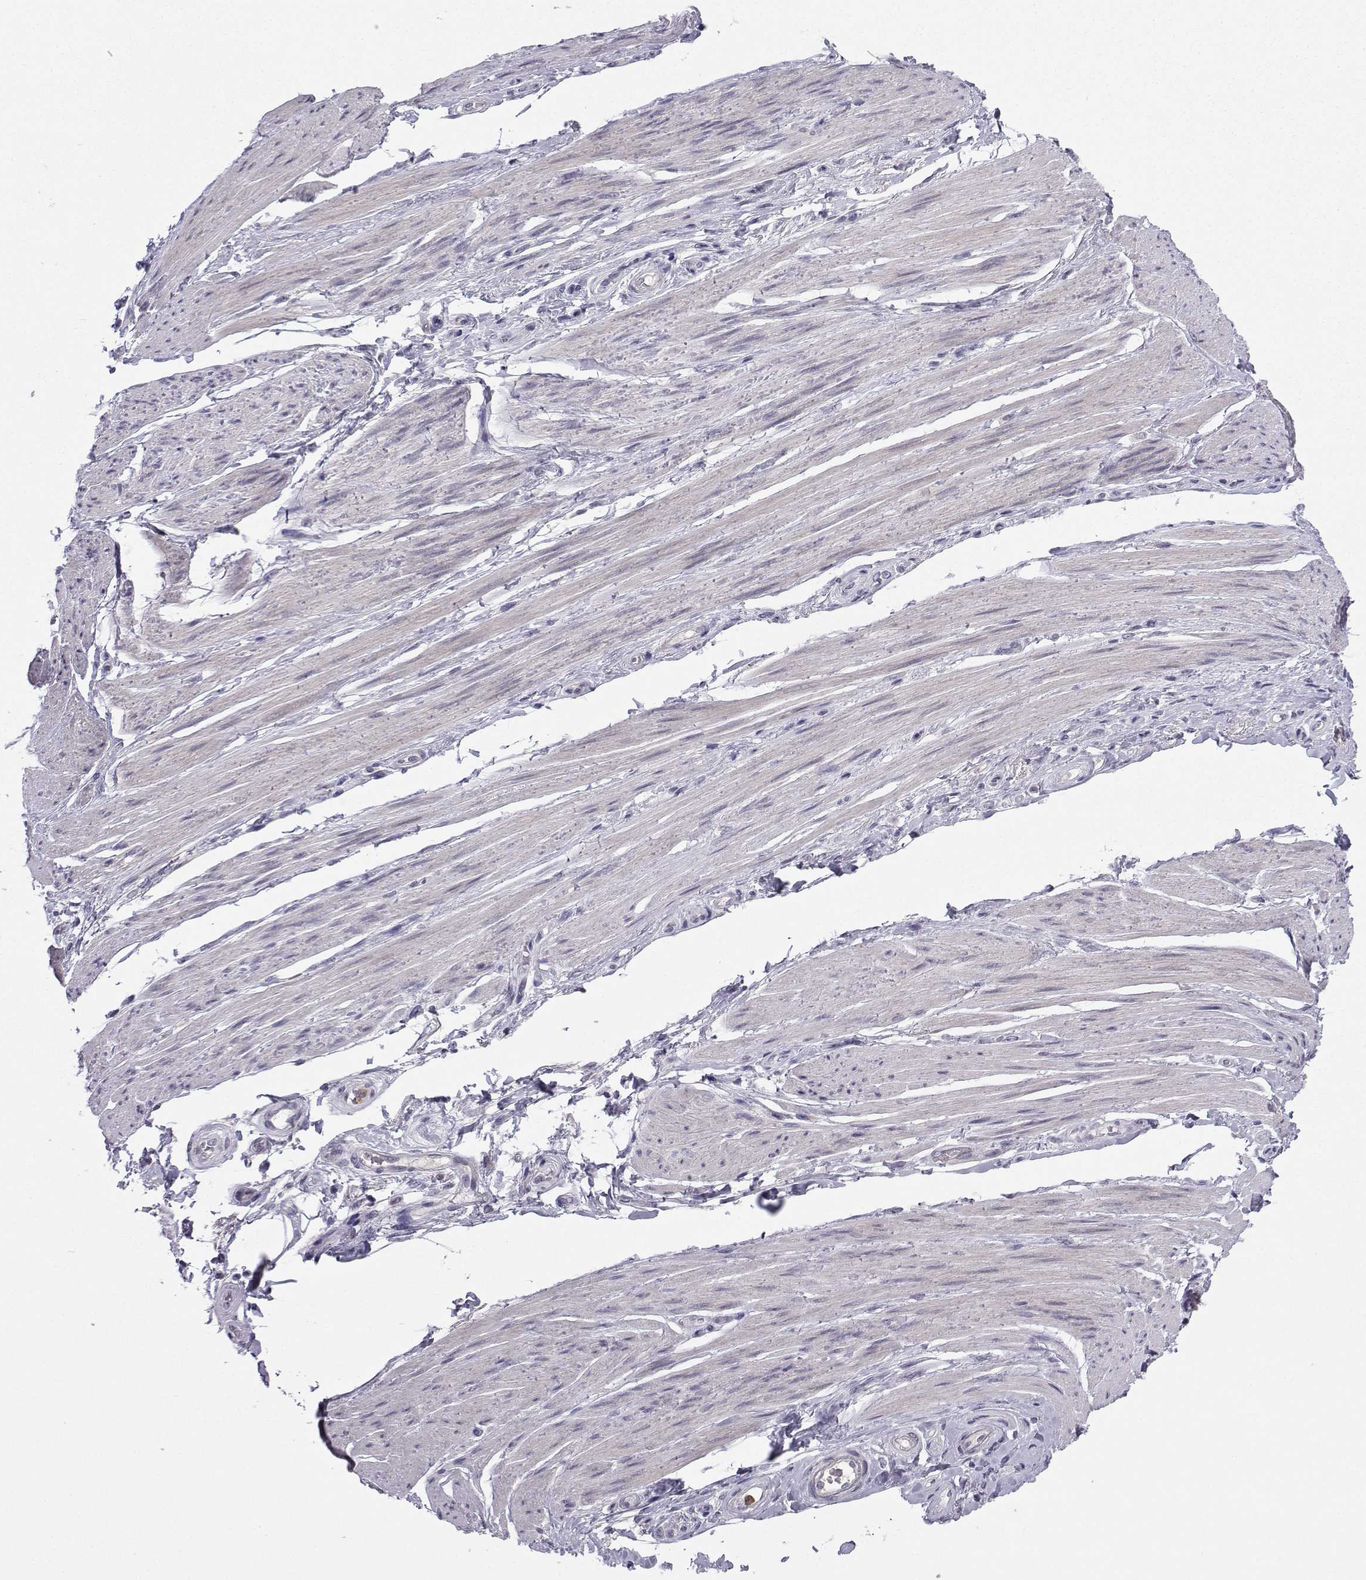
{"staining": {"intensity": "negative", "quantity": "none", "location": "none"}, "tissue": "skeletal muscle", "cell_type": "Myocytes", "image_type": "normal", "snomed": [{"axis": "morphology", "description": "Normal tissue, NOS"}, {"axis": "topography", "description": "Skeletal muscle"}, {"axis": "topography", "description": "Anal"}, {"axis": "topography", "description": "Peripheral nerve tissue"}], "caption": "Unremarkable skeletal muscle was stained to show a protein in brown. There is no significant positivity in myocytes. The staining was performed using DAB (3,3'-diaminobenzidine) to visualize the protein expression in brown, while the nuclei were stained in blue with hematoxylin (Magnification: 20x).", "gene": "CALY", "patient": {"sex": "male", "age": 53}}